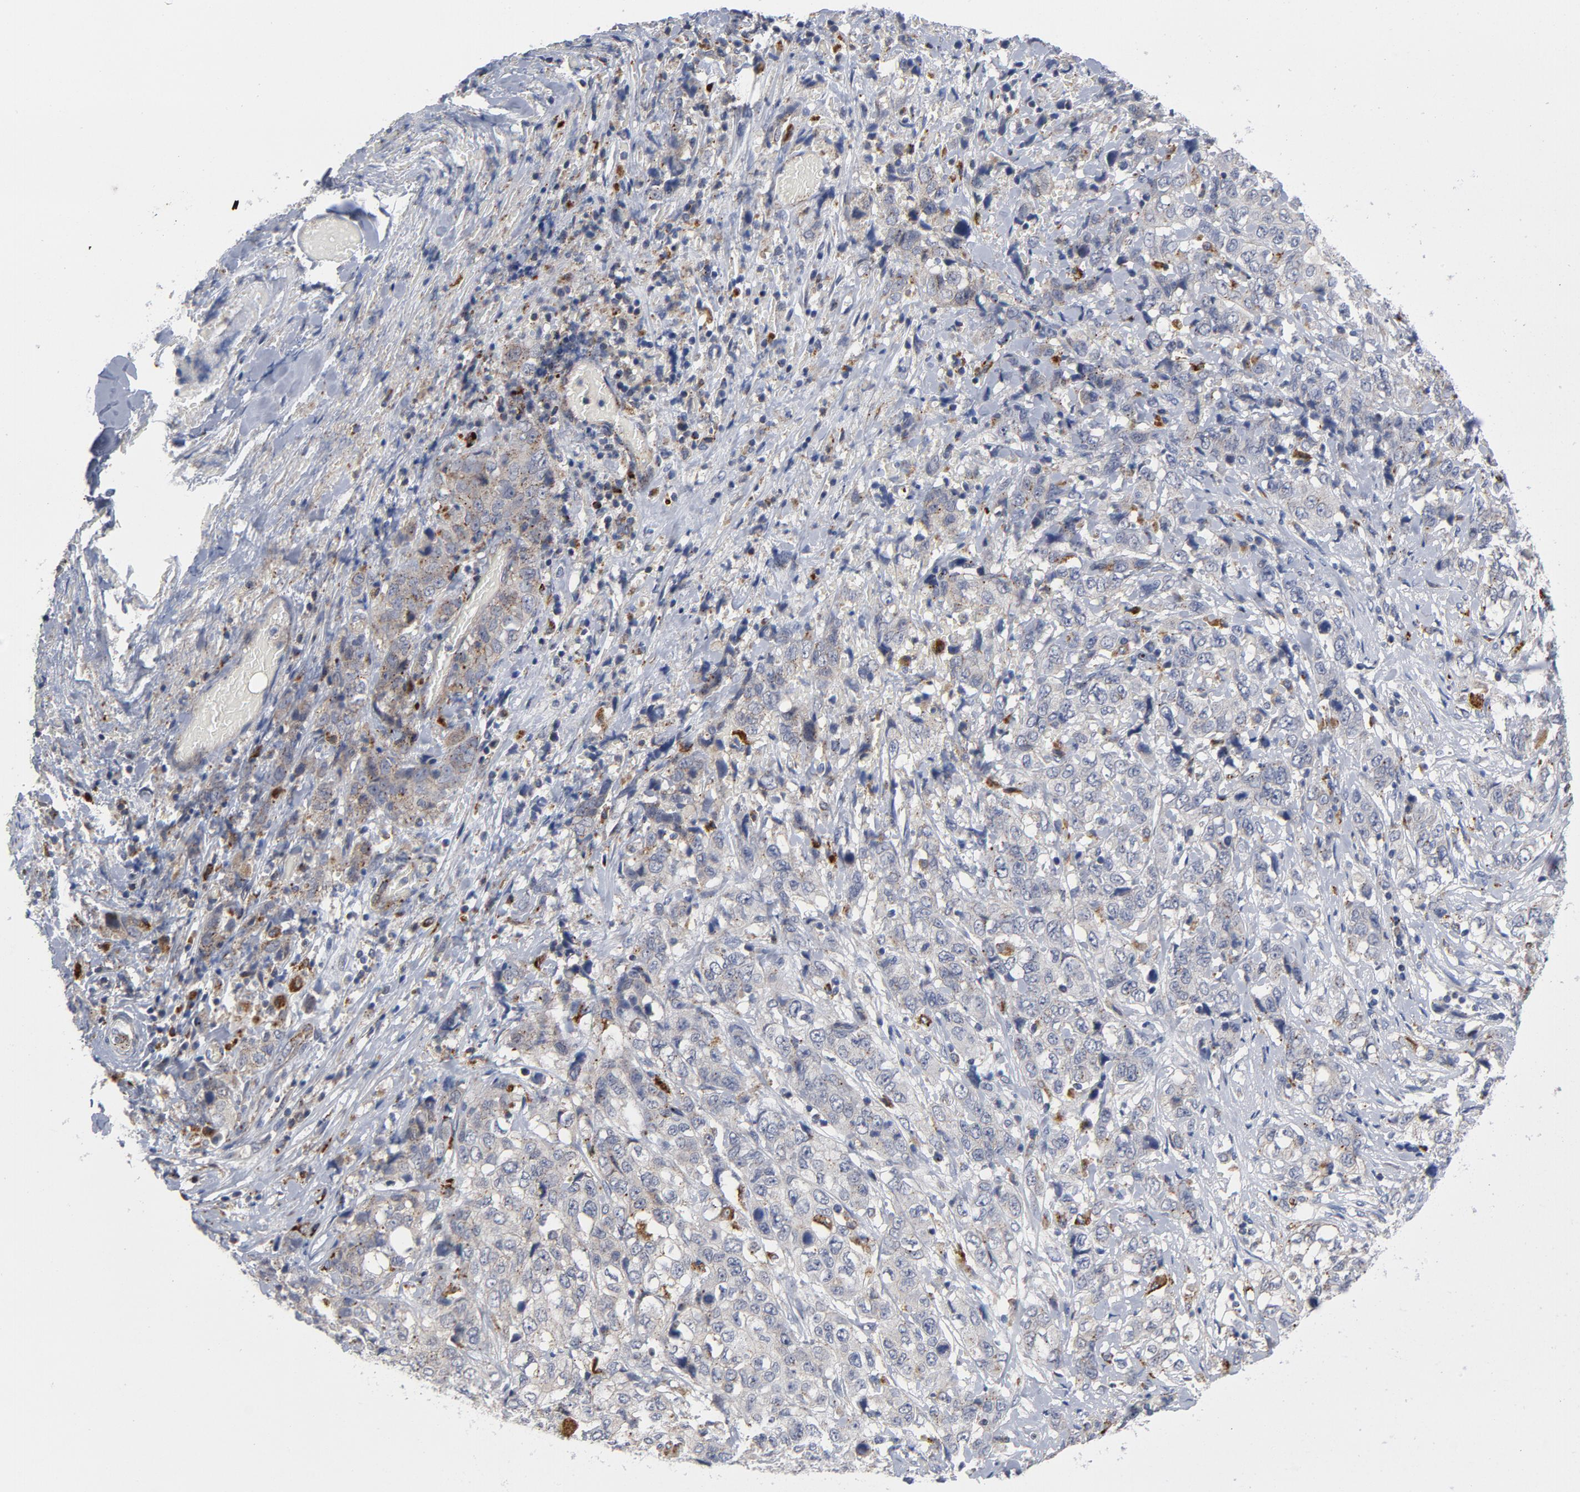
{"staining": {"intensity": "negative", "quantity": "none", "location": "none"}, "tissue": "stomach cancer", "cell_type": "Tumor cells", "image_type": "cancer", "snomed": [{"axis": "morphology", "description": "Adenocarcinoma, NOS"}, {"axis": "topography", "description": "Stomach"}], "caption": "Immunohistochemistry (IHC) photomicrograph of stomach adenocarcinoma stained for a protein (brown), which exhibits no positivity in tumor cells.", "gene": "AKT2", "patient": {"sex": "male", "age": 48}}